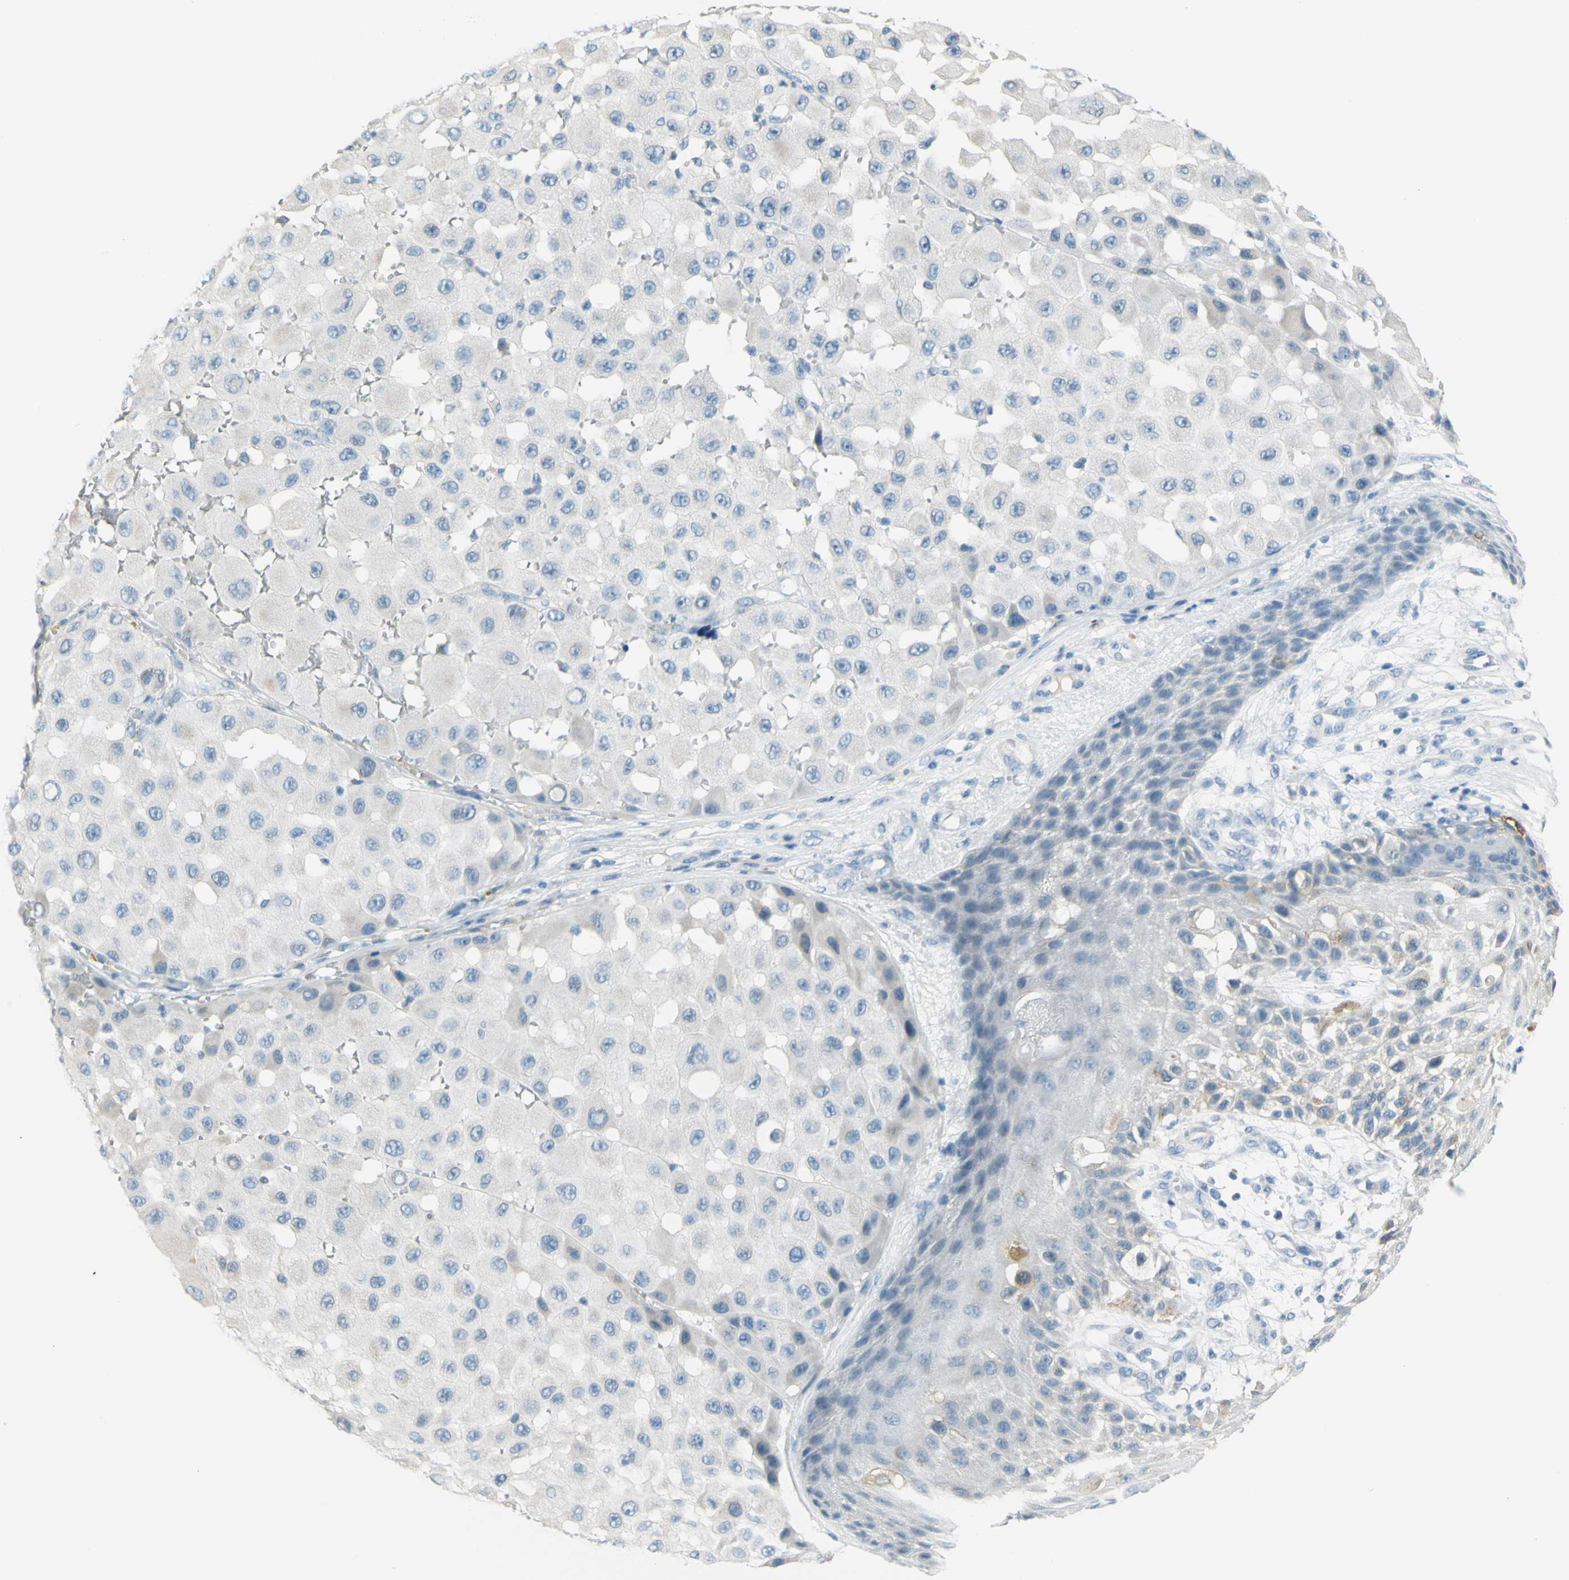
{"staining": {"intensity": "negative", "quantity": "none", "location": "none"}, "tissue": "melanoma", "cell_type": "Tumor cells", "image_type": "cancer", "snomed": [{"axis": "morphology", "description": "Malignant melanoma, NOS"}, {"axis": "topography", "description": "Skin"}], "caption": "Malignant melanoma was stained to show a protein in brown. There is no significant positivity in tumor cells. (Immunohistochemistry (ihc), brightfield microscopy, high magnification).", "gene": "DCT", "patient": {"sex": "female", "age": 81}}